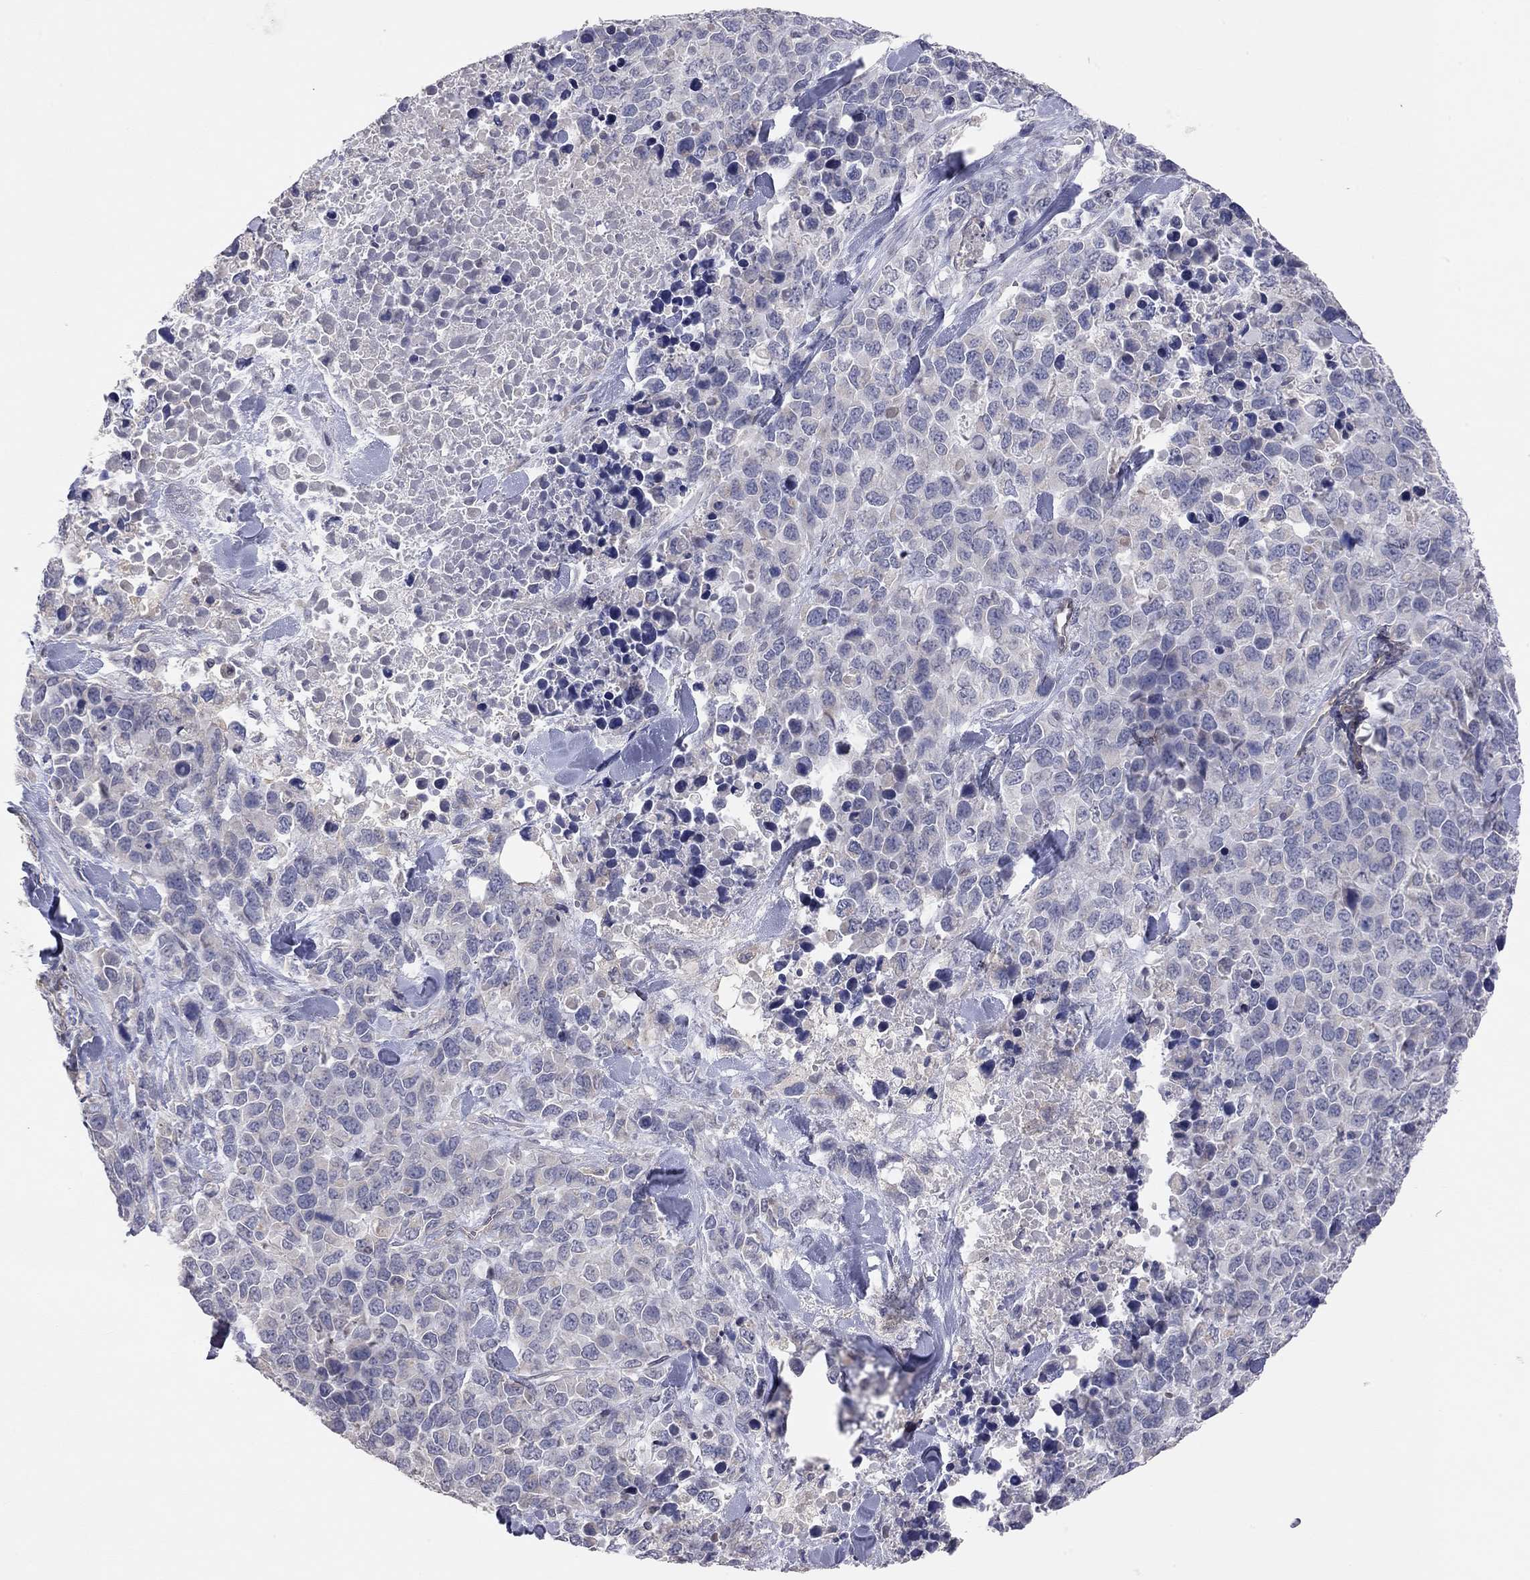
{"staining": {"intensity": "negative", "quantity": "none", "location": "none"}, "tissue": "melanoma", "cell_type": "Tumor cells", "image_type": "cancer", "snomed": [{"axis": "morphology", "description": "Malignant melanoma, Metastatic site"}, {"axis": "topography", "description": "Skin"}], "caption": "This is an immunohistochemistry micrograph of malignant melanoma (metastatic site). There is no expression in tumor cells.", "gene": "KCNB1", "patient": {"sex": "male", "age": 84}}